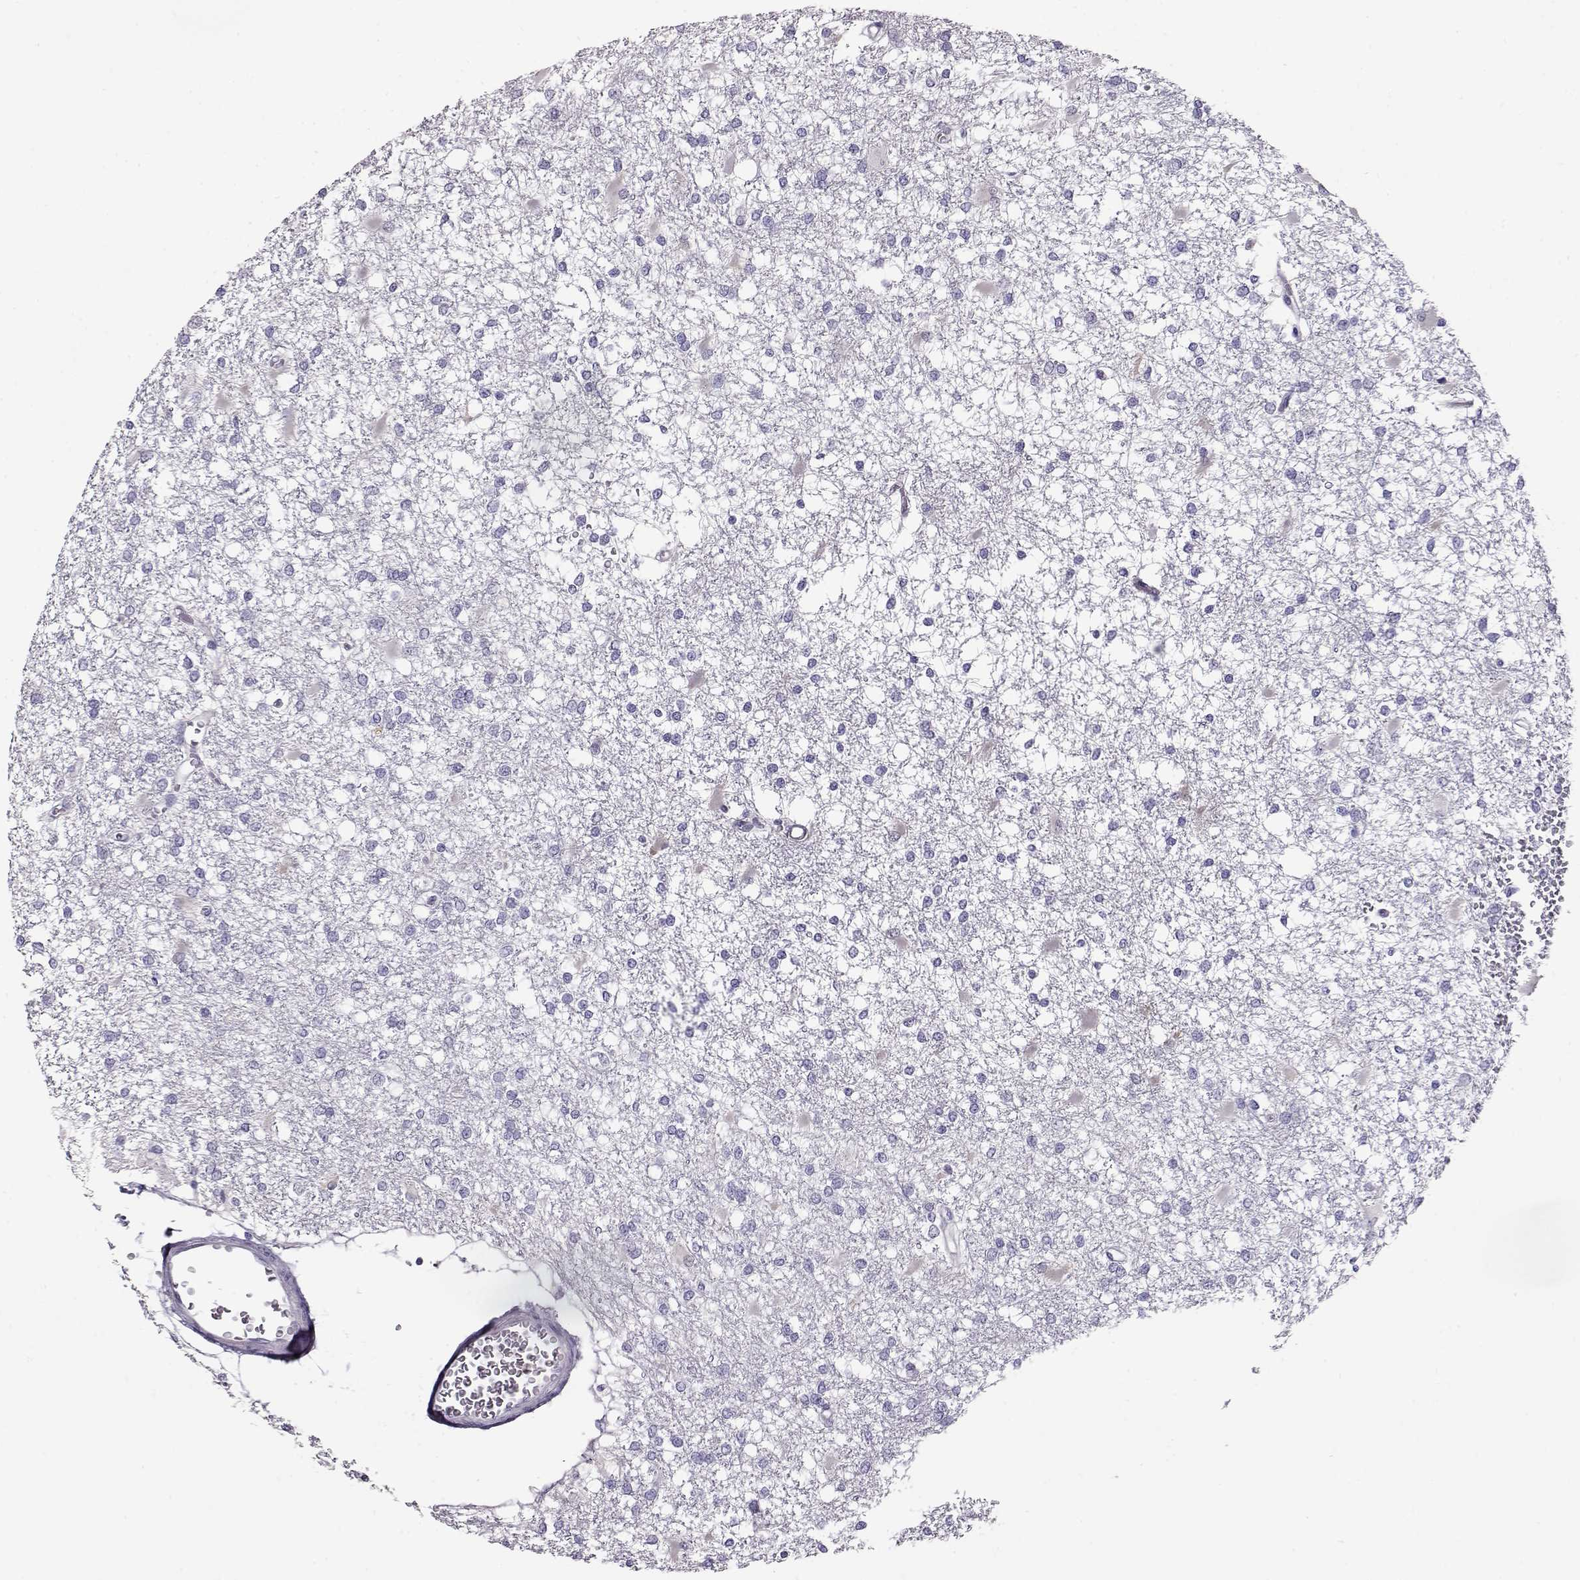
{"staining": {"intensity": "negative", "quantity": "none", "location": "none"}, "tissue": "glioma", "cell_type": "Tumor cells", "image_type": "cancer", "snomed": [{"axis": "morphology", "description": "Glioma, malignant, High grade"}, {"axis": "topography", "description": "Cerebral cortex"}], "caption": "A micrograph of glioma stained for a protein exhibits no brown staining in tumor cells.", "gene": "CCR8", "patient": {"sex": "male", "age": 79}}